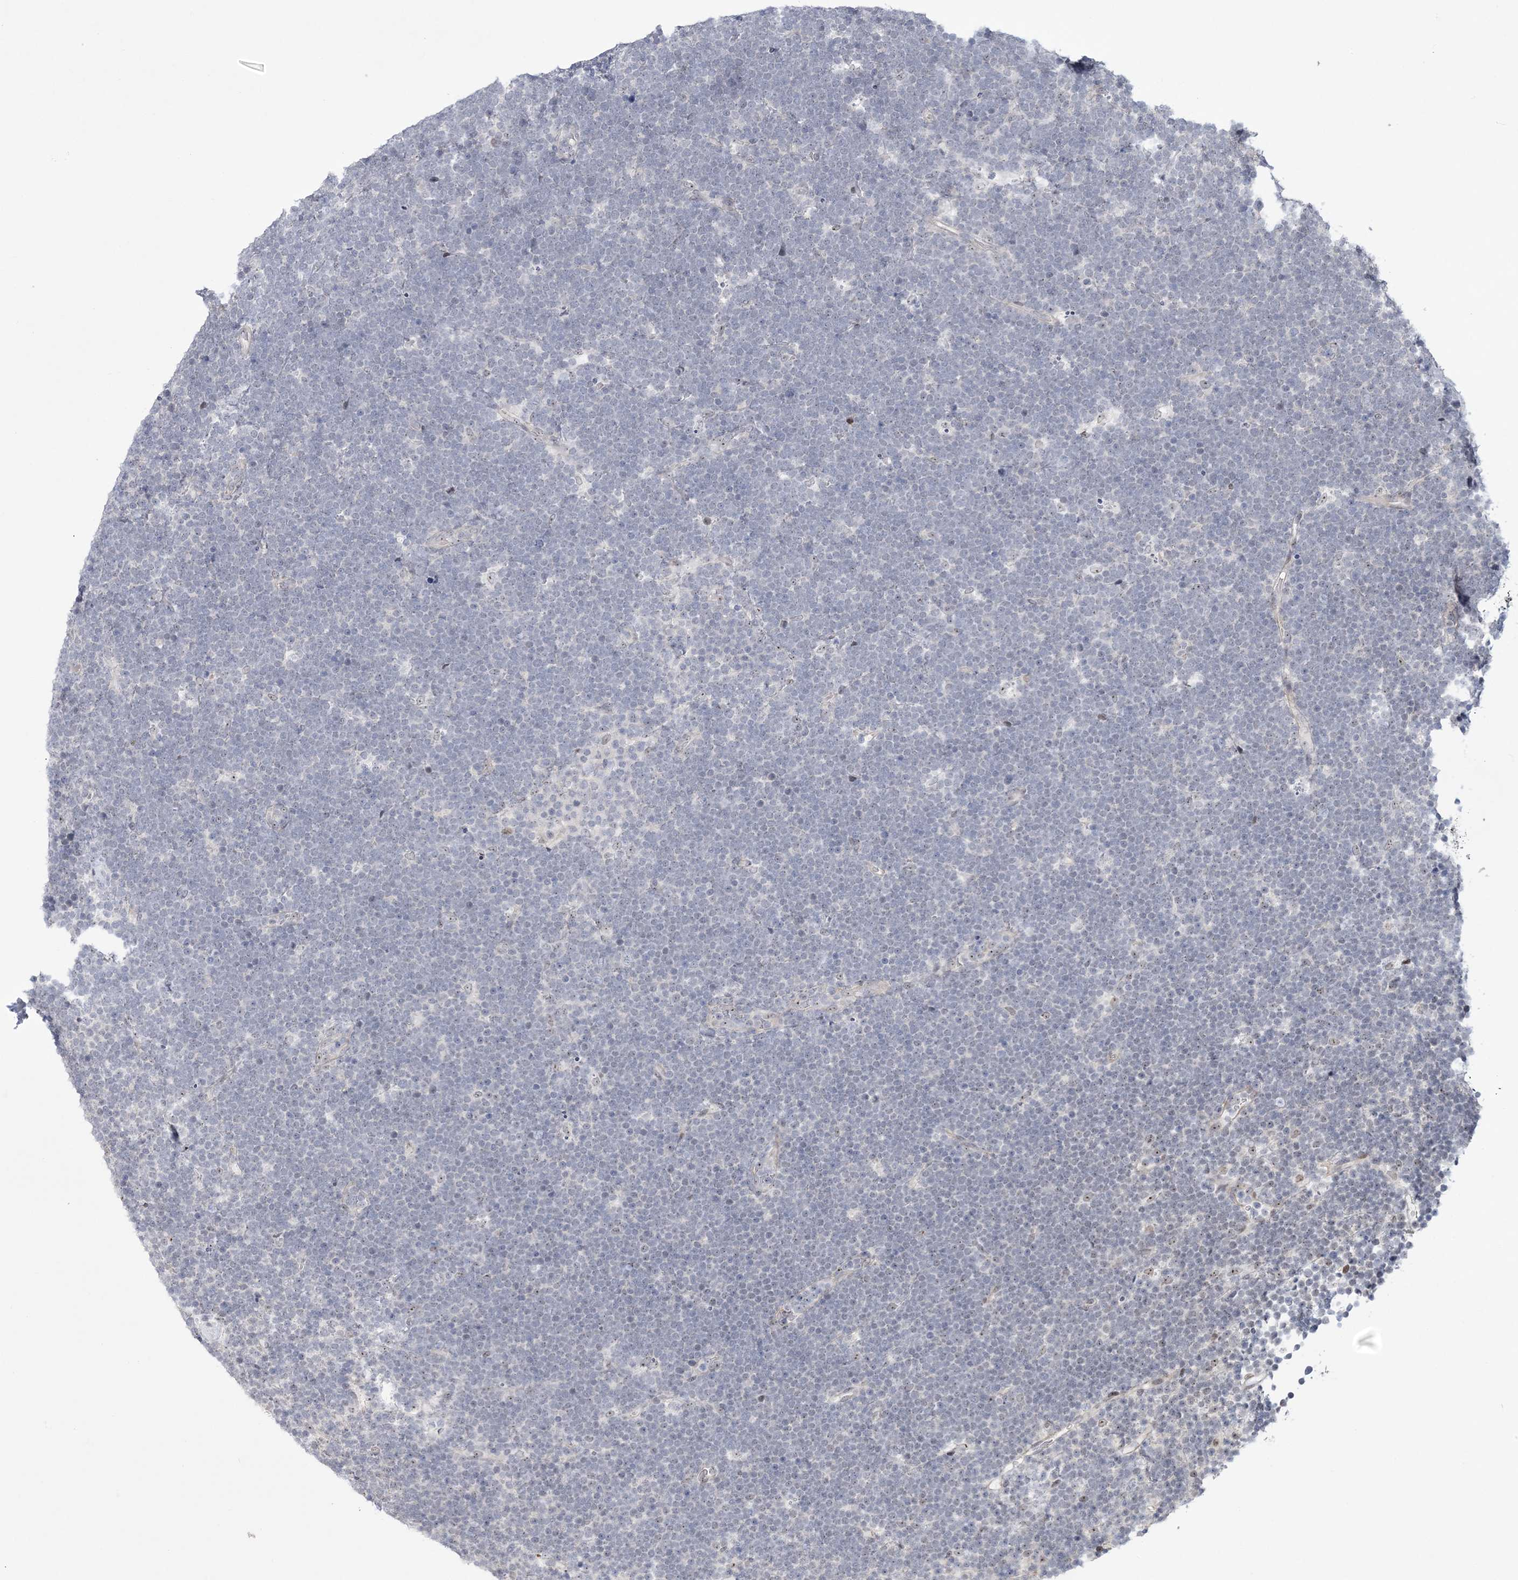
{"staining": {"intensity": "negative", "quantity": "none", "location": "none"}, "tissue": "lymphoma", "cell_type": "Tumor cells", "image_type": "cancer", "snomed": [{"axis": "morphology", "description": "Malignant lymphoma, non-Hodgkin's type, High grade"}, {"axis": "topography", "description": "Lymph node"}], "caption": "The immunohistochemistry (IHC) micrograph has no significant expression in tumor cells of high-grade malignant lymphoma, non-Hodgkin's type tissue.", "gene": "HOMEZ", "patient": {"sex": "male", "age": 13}}